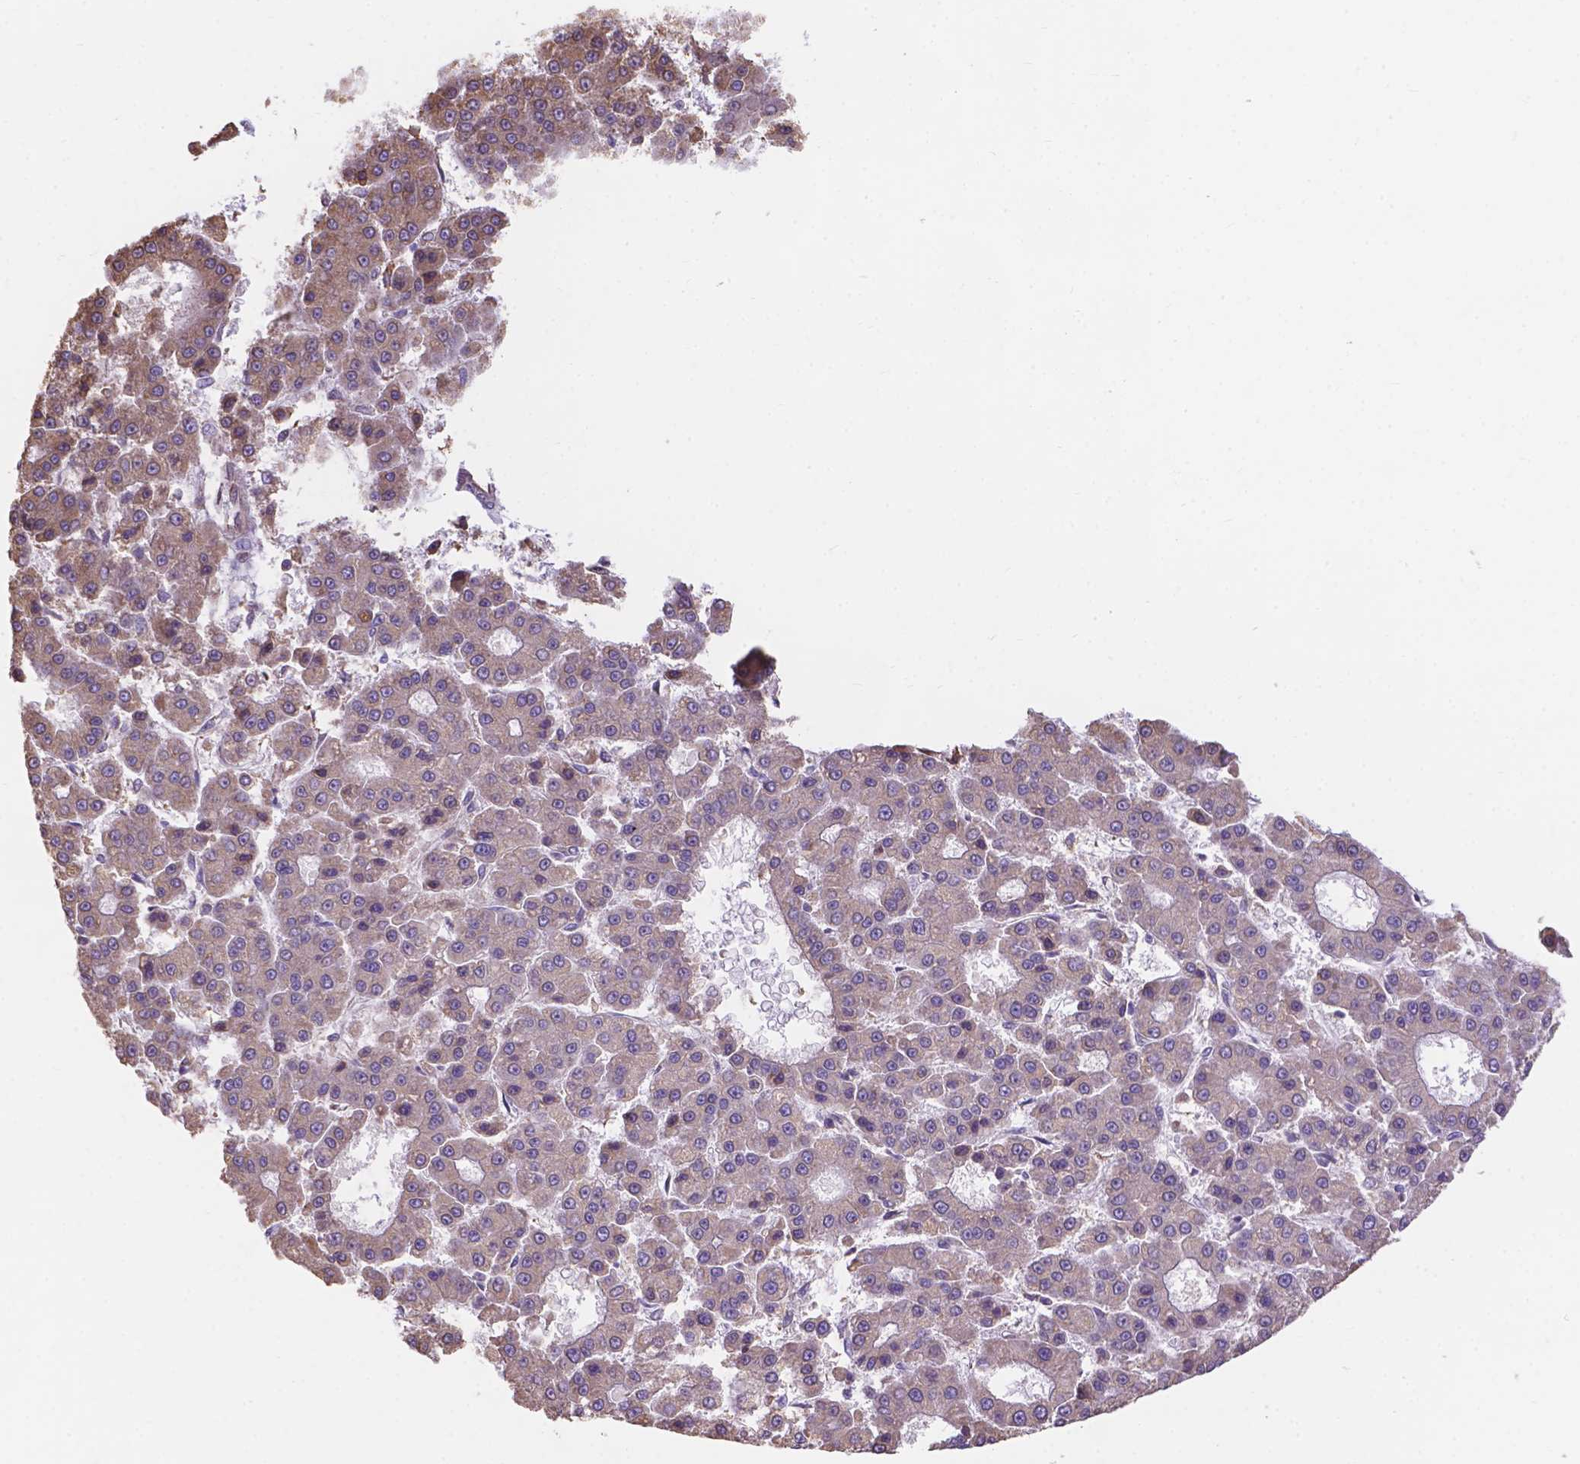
{"staining": {"intensity": "weak", "quantity": "<25%", "location": "cytoplasmic/membranous"}, "tissue": "liver cancer", "cell_type": "Tumor cells", "image_type": "cancer", "snomed": [{"axis": "morphology", "description": "Carcinoma, Hepatocellular, NOS"}, {"axis": "topography", "description": "Liver"}], "caption": "Tumor cells show no significant expression in liver cancer (hepatocellular carcinoma).", "gene": "IPO11", "patient": {"sex": "male", "age": 70}}